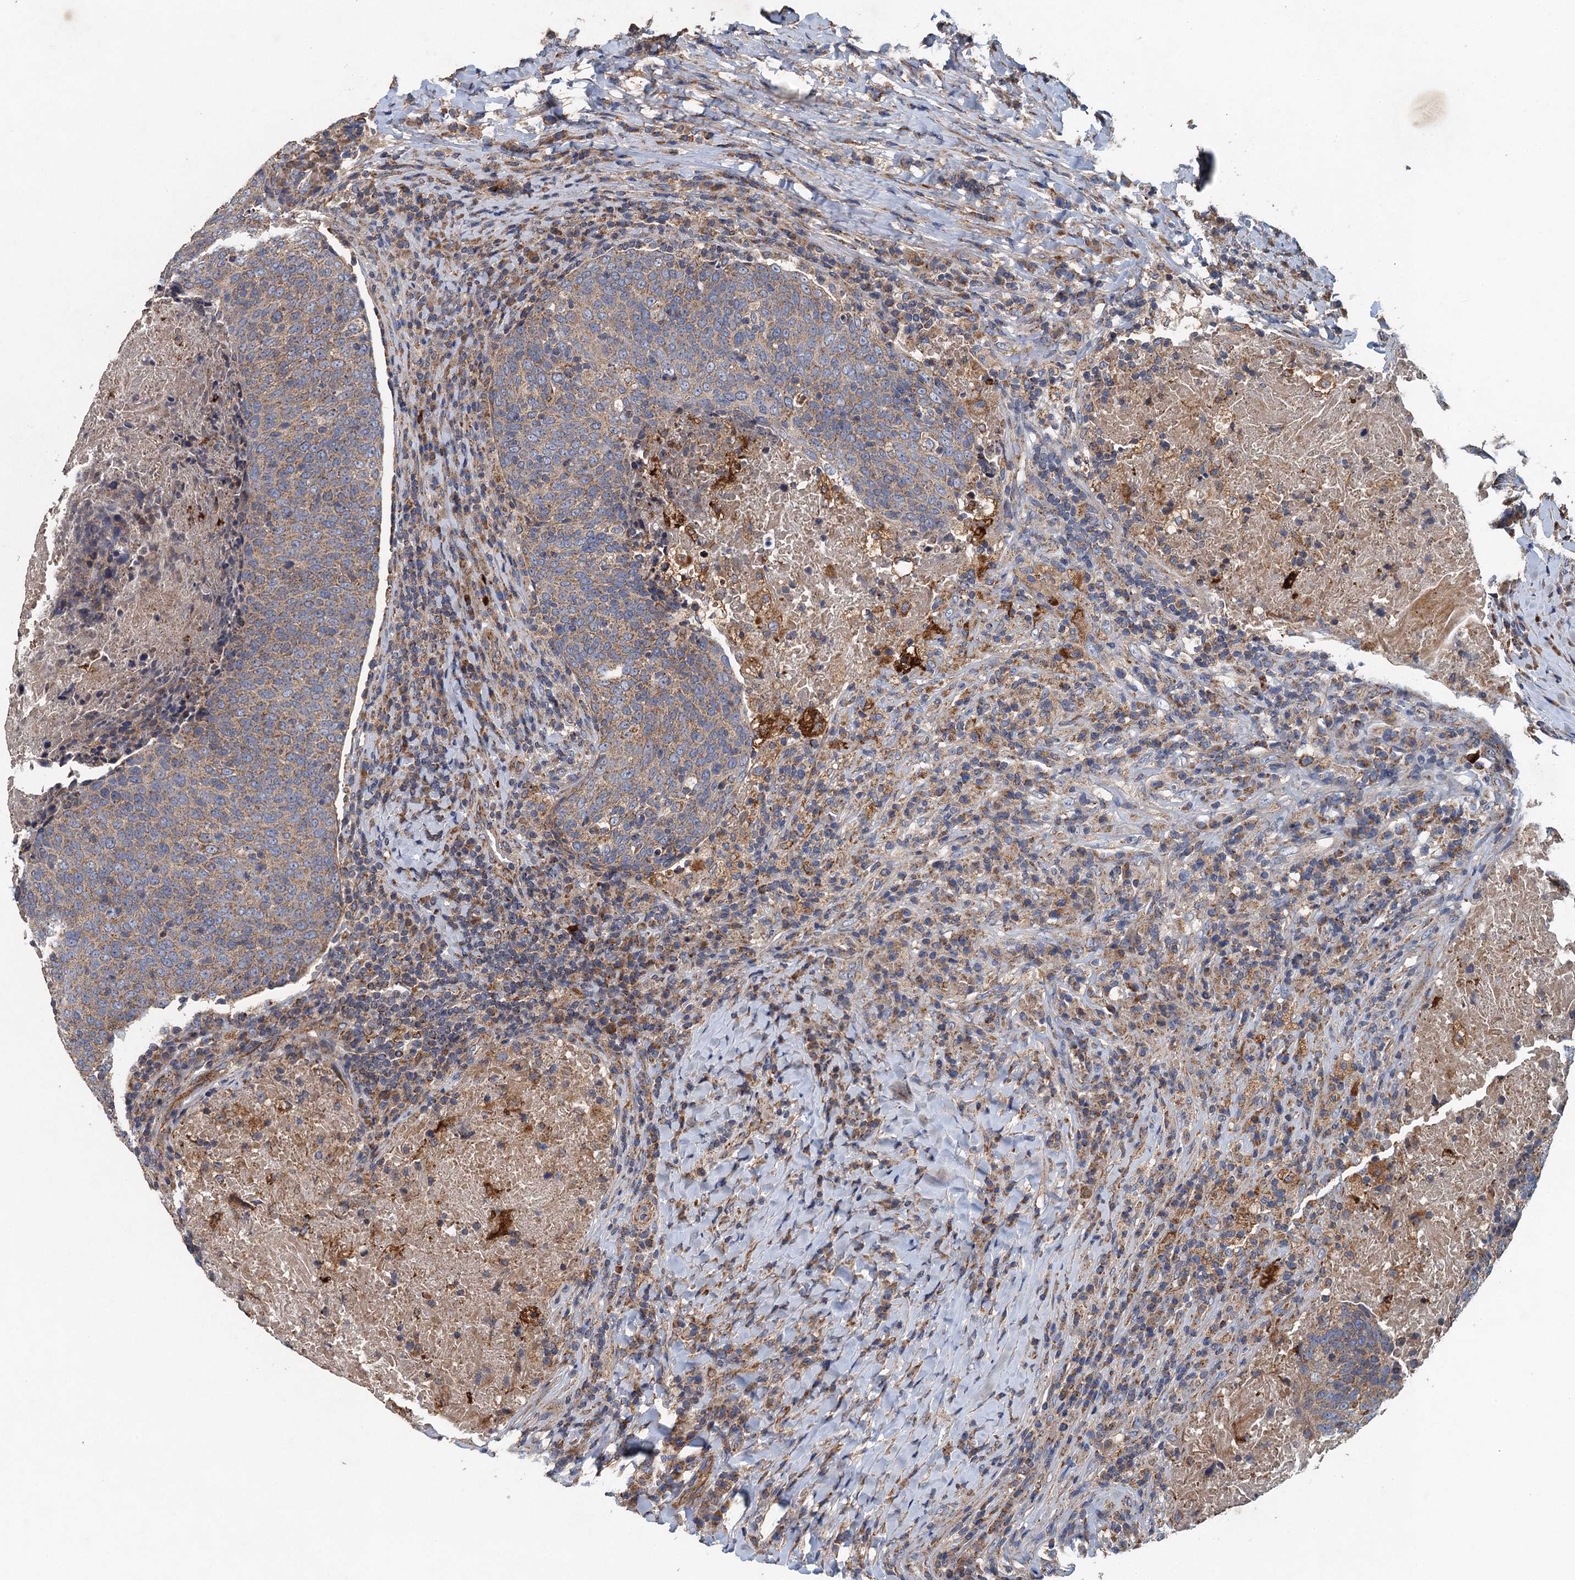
{"staining": {"intensity": "weak", "quantity": ">75%", "location": "cytoplasmic/membranous"}, "tissue": "head and neck cancer", "cell_type": "Tumor cells", "image_type": "cancer", "snomed": [{"axis": "morphology", "description": "Squamous cell carcinoma, NOS"}, {"axis": "morphology", "description": "Squamous cell carcinoma, metastatic, NOS"}, {"axis": "topography", "description": "Lymph node"}, {"axis": "topography", "description": "Head-Neck"}], "caption": "DAB (3,3'-diaminobenzidine) immunohistochemical staining of human metastatic squamous cell carcinoma (head and neck) reveals weak cytoplasmic/membranous protein expression in approximately >75% of tumor cells. (DAB (3,3'-diaminobenzidine) IHC, brown staining for protein, blue staining for nuclei).", "gene": "BCS1L", "patient": {"sex": "male", "age": 62}}